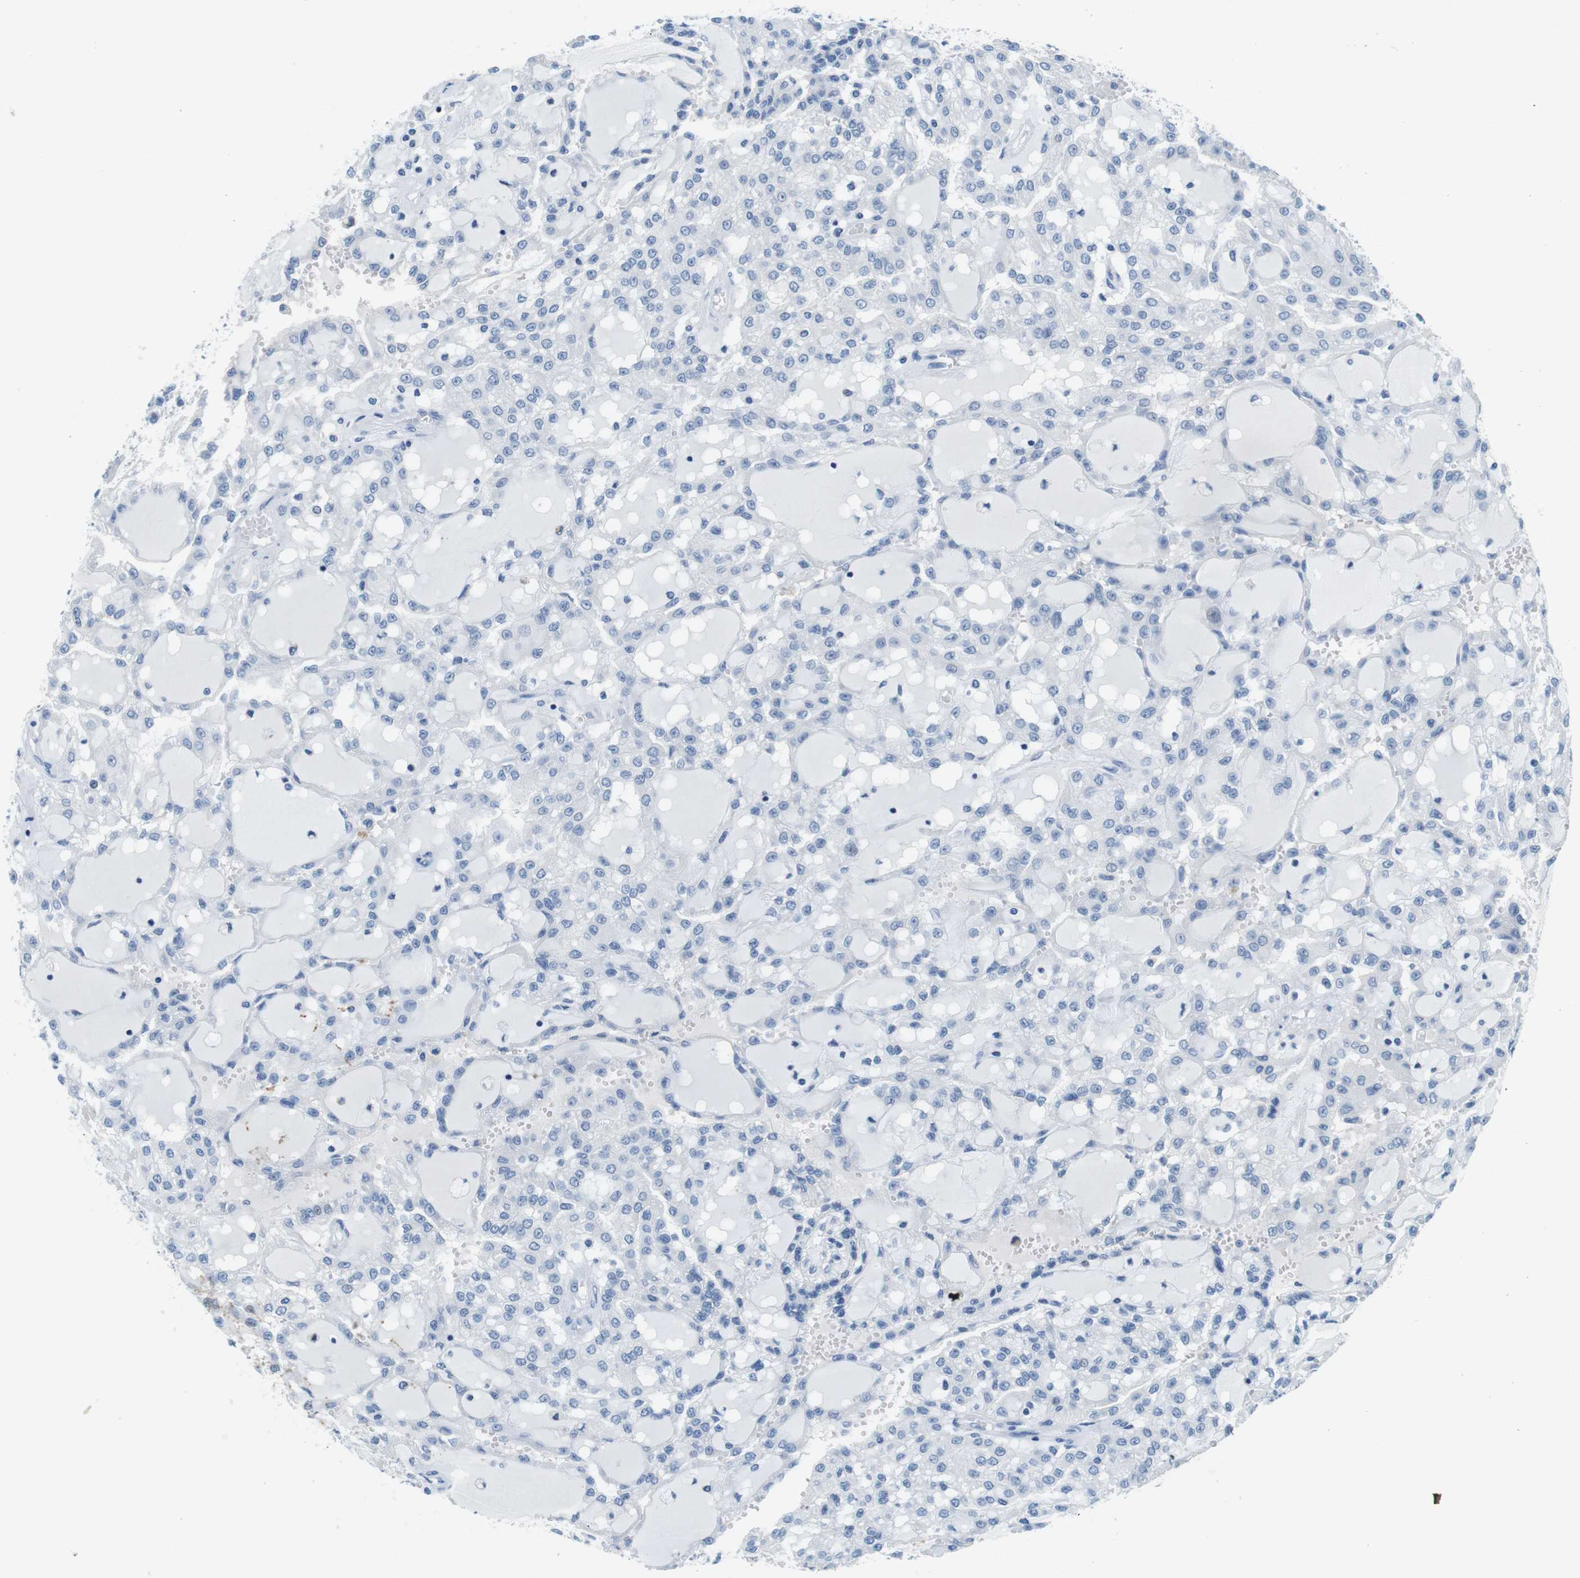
{"staining": {"intensity": "negative", "quantity": "none", "location": "none"}, "tissue": "renal cancer", "cell_type": "Tumor cells", "image_type": "cancer", "snomed": [{"axis": "morphology", "description": "Adenocarcinoma, NOS"}, {"axis": "topography", "description": "Kidney"}], "caption": "IHC micrograph of human renal cancer (adenocarcinoma) stained for a protein (brown), which displays no expression in tumor cells. (DAB immunohistochemistry, high magnification).", "gene": "IGHD", "patient": {"sex": "male", "age": 63}}